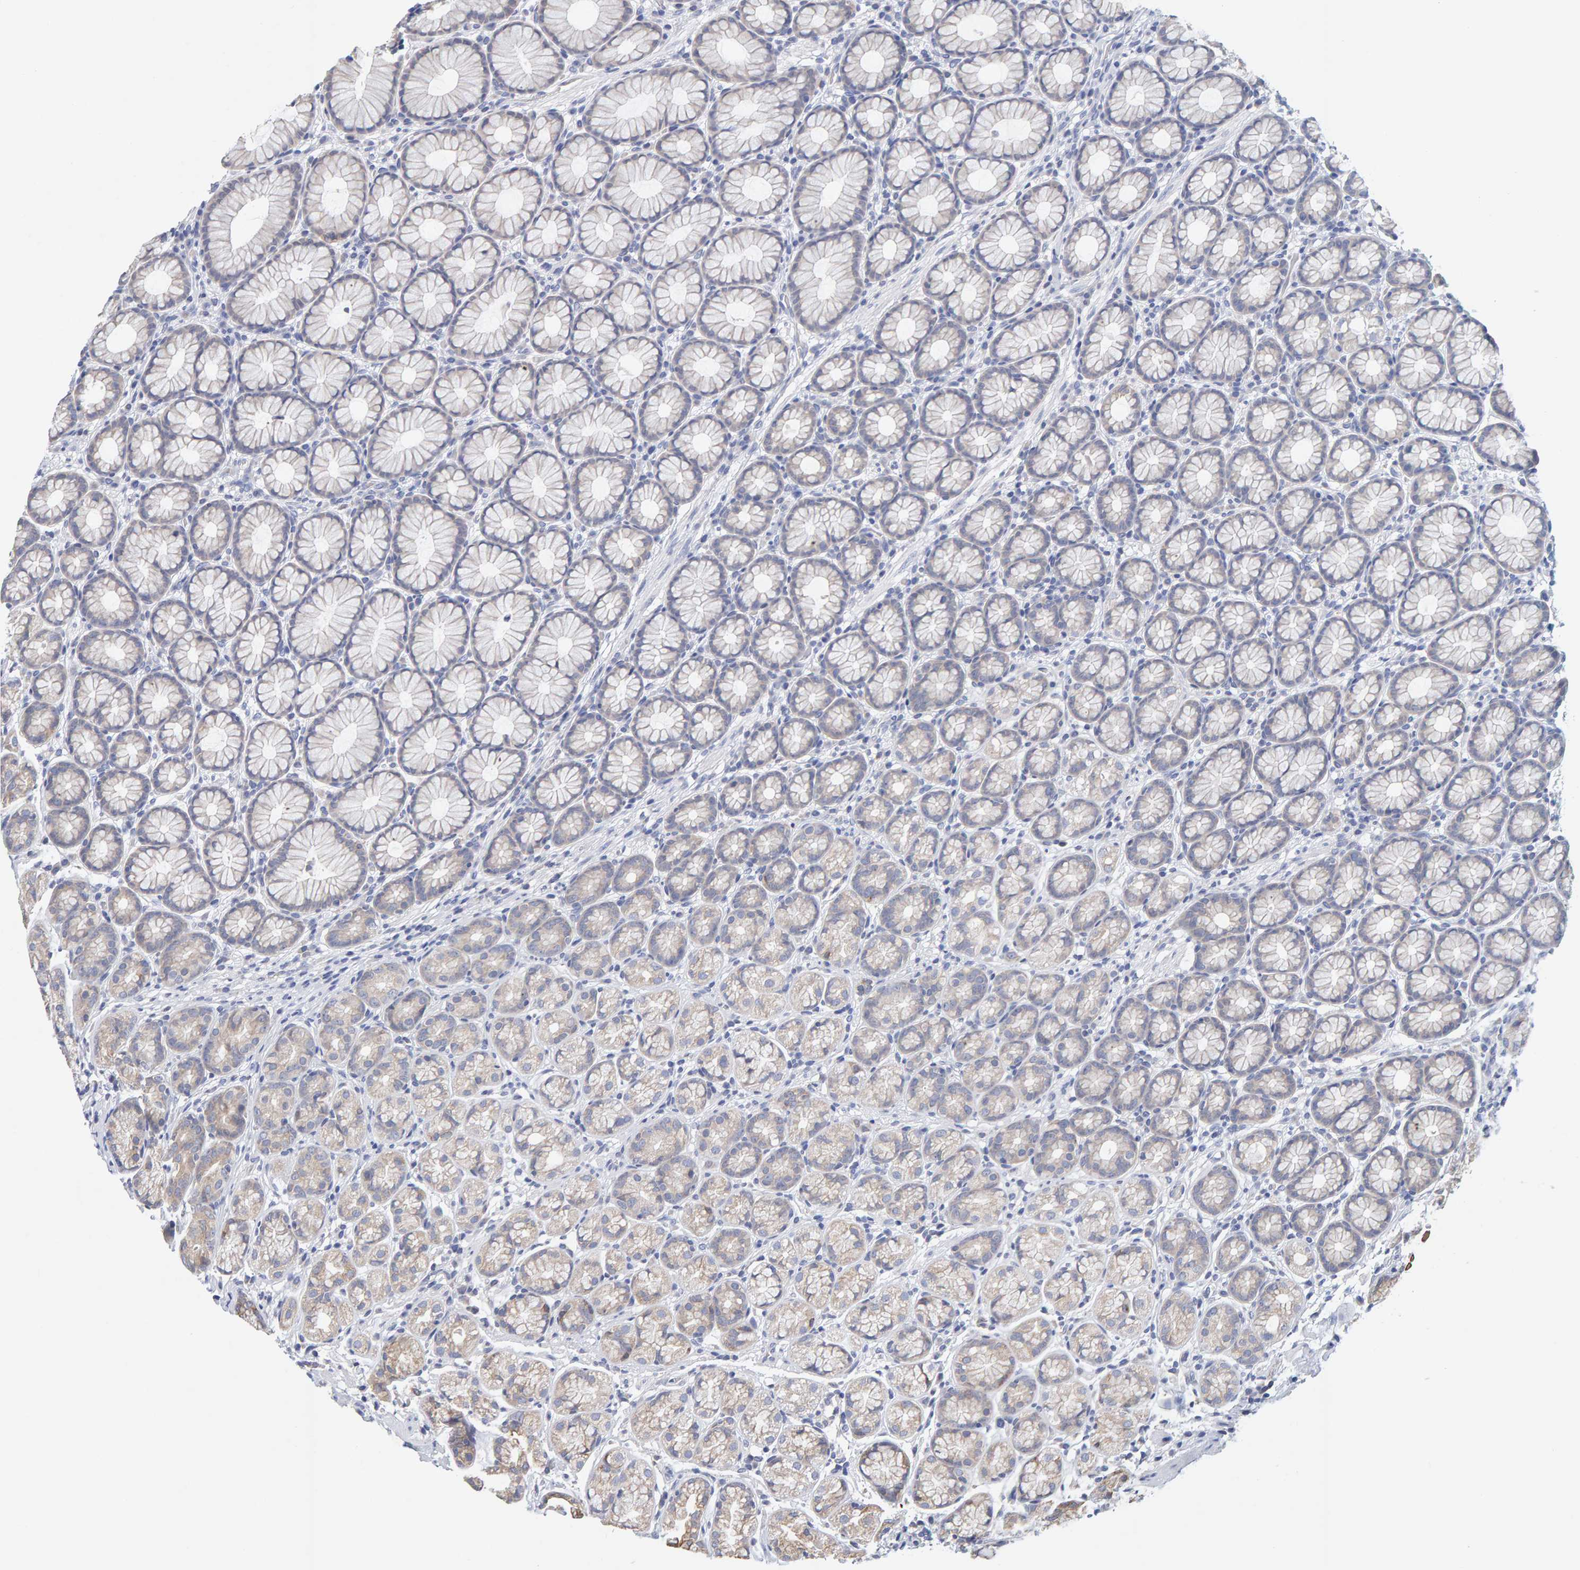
{"staining": {"intensity": "weak", "quantity": "25%-75%", "location": "cytoplasmic/membranous"}, "tissue": "stomach", "cell_type": "Glandular cells", "image_type": "normal", "snomed": [{"axis": "morphology", "description": "Normal tissue, NOS"}, {"axis": "topography", "description": "Stomach"}], "caption": "Stomach stained for a protein demonstrates weak cytoplasmic/membranous positivity in glandular cells. (IHC, brightfield microscopy, high magnification).", "gene": "SGPL1", "patient": {"sex": "male", "age": 42}}